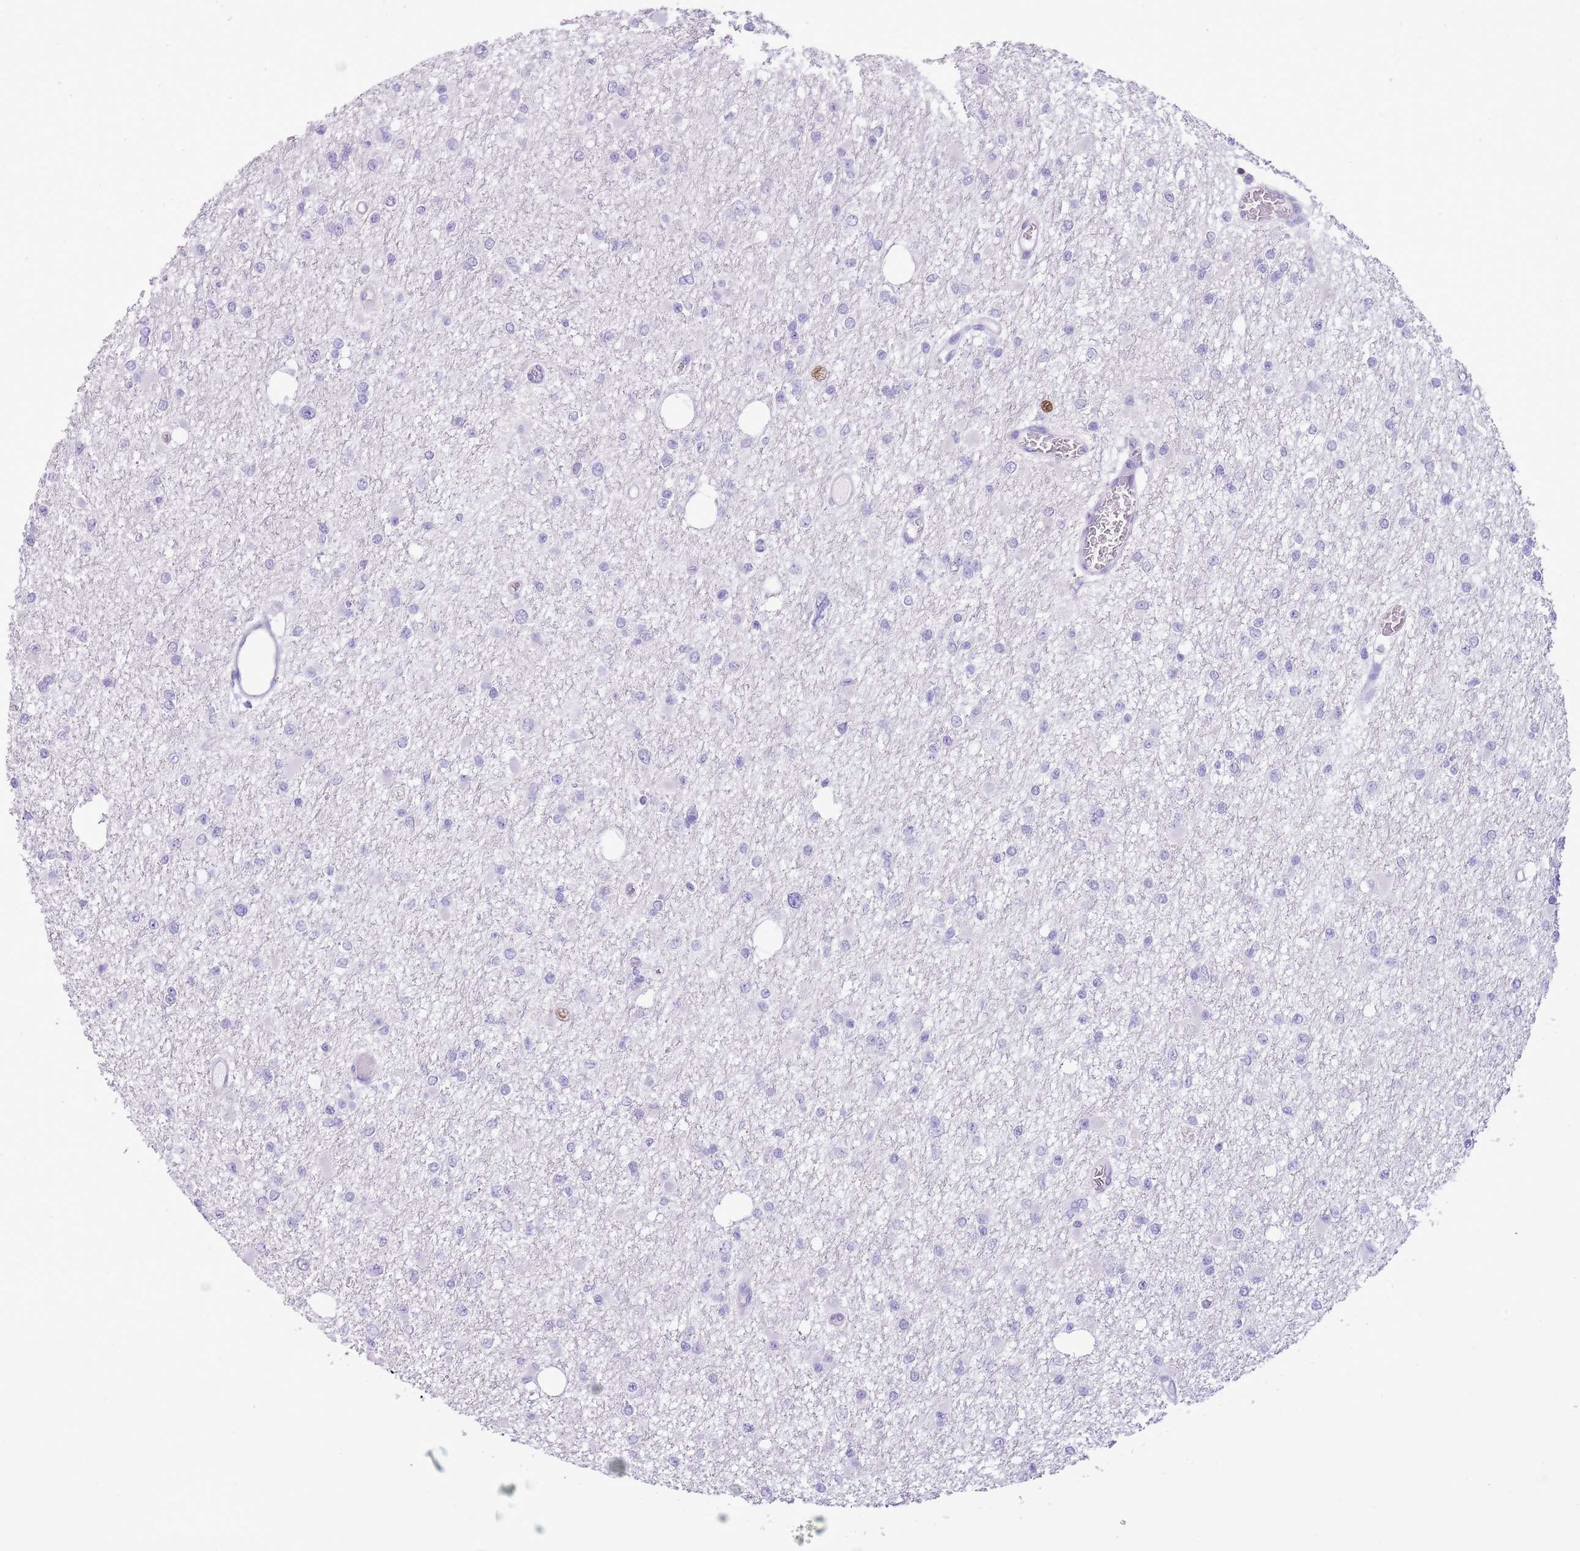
{"staining": {"intensity": "negative", "quantity": "none", "location": "none"}, "tissue": "glioma", "cell_type": "Tumor cells", "image_type": "cancer", "snomed": [{"axis": "morphology", "description": "Glioma, malignant, Low grade"}, {"axis": "topography", "description": "Brain"}], "caption": "High power microscopy image of an immunohistochemistry image of malignant glioma (low-grade), revealing no significant positivity in tumor cells.", "gene": "BCL11B", "patient": {"sex": "female", "age": 22}}